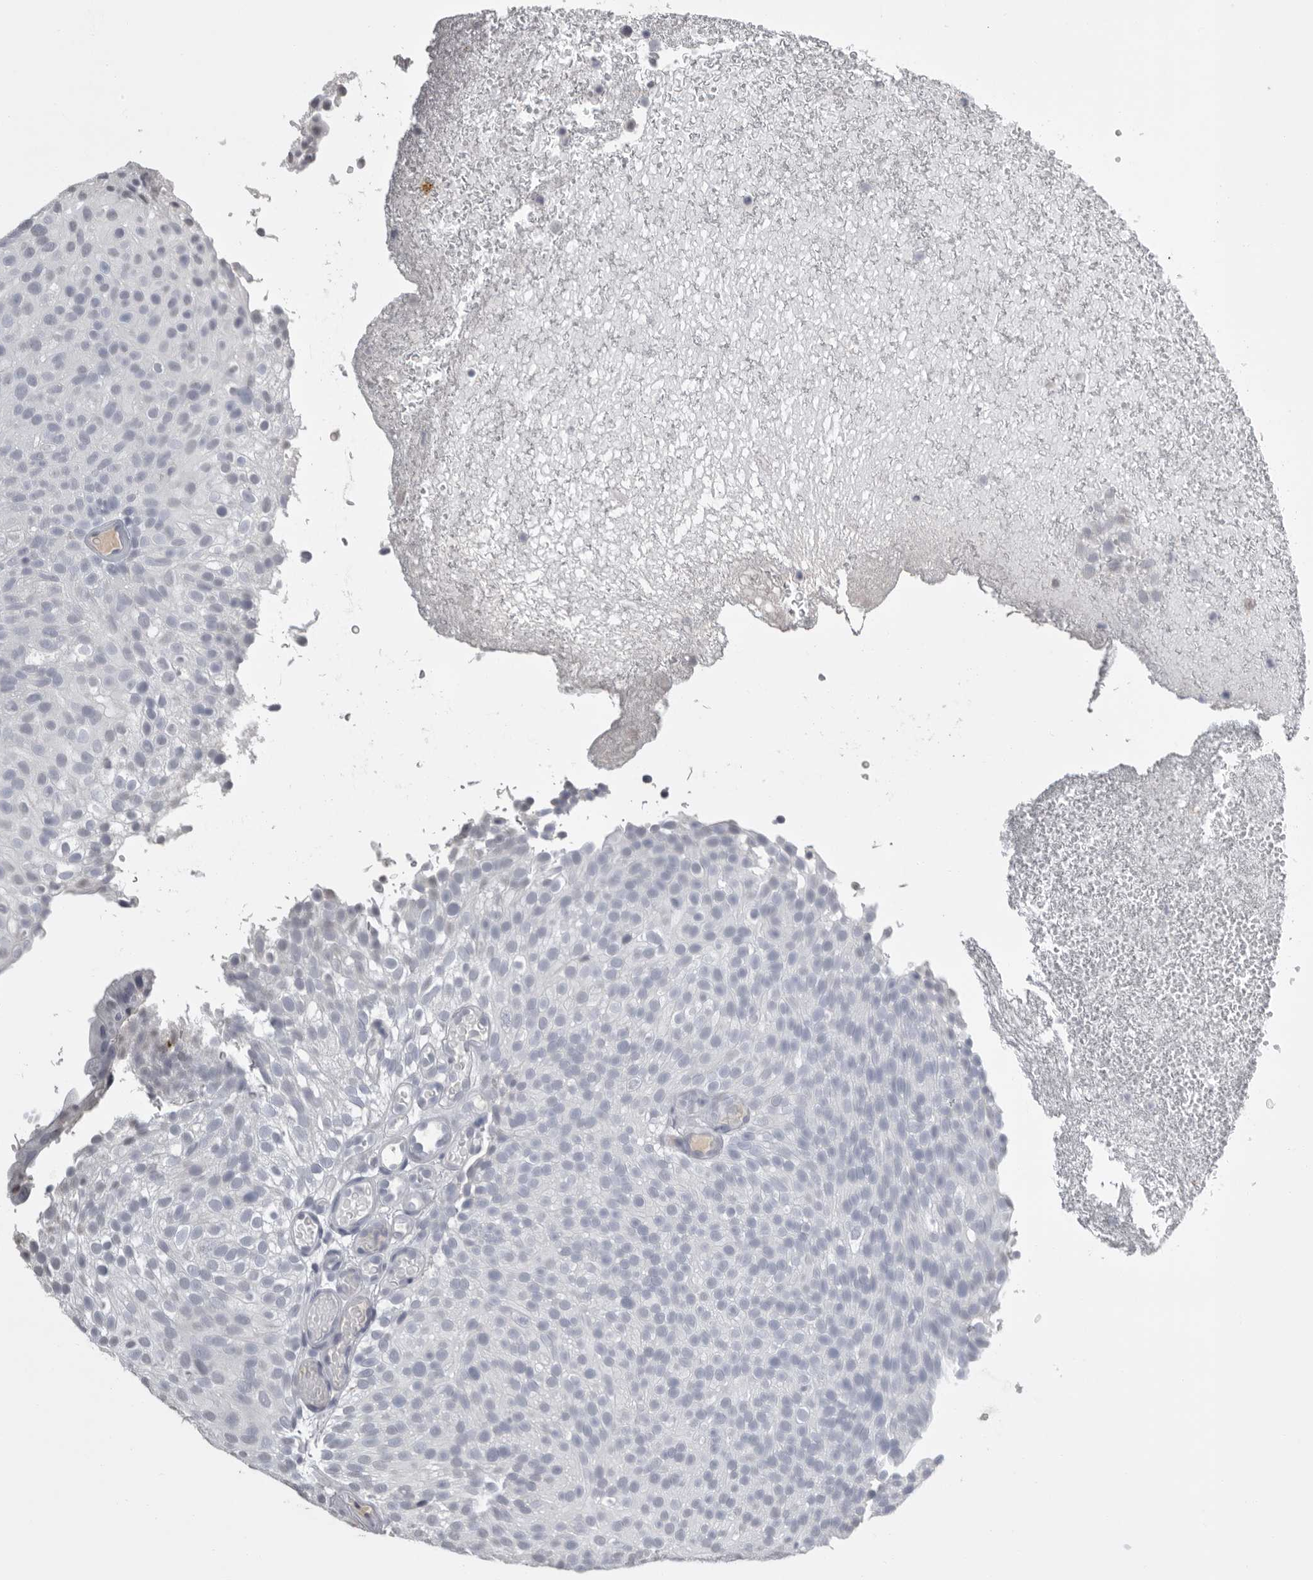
{"staining": {"intensity": "negative", "quantity": "none", "location": "none"}, "tissue": "urothelial cancer", "cell_type": "Tumor cells", "image_type": "cancer", "snomed": [{"axis": "morphology", "description": "Urothelial carcinoma, Low grade"}, {"axis": "topography", "description": "Urinary bladder"}], "caption": "Image shows no significant protein staining in tumor cells of low-grade urothelial carcinoma. Brightfield microscopy of immunohistochemistry stained with DAB (brown) and hematoxylin (blue), captured at high magnification.", "gene": "GNLY", "patient": {"sex": "male", "age": 78}}